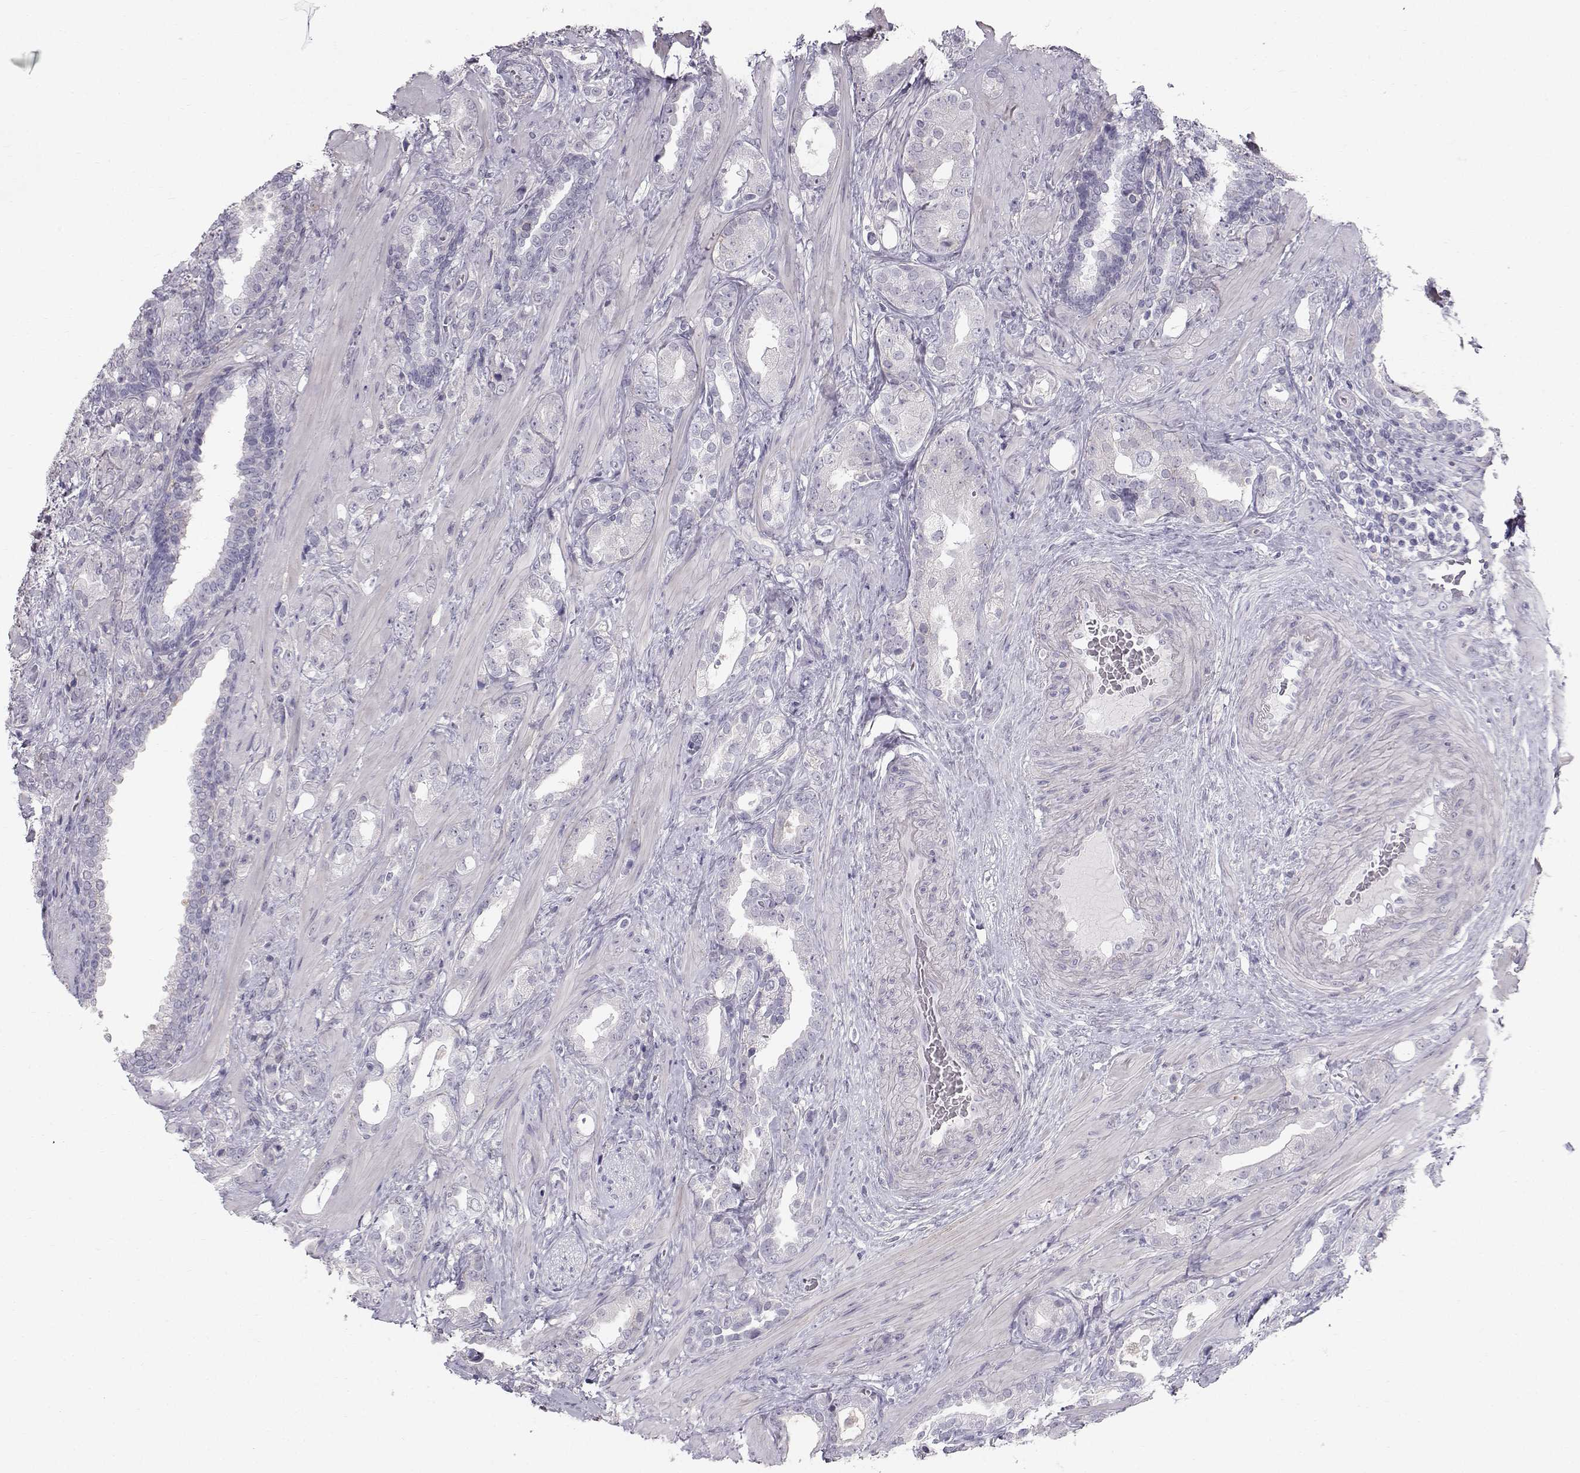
{"staining": {"intensity": "negative", "quantity": "none", "location": "none"}, "tissue": "prostate cancer", "cell_type": "Tumor cells", "image_type": "cancer", "snomed": [{"axis": "morphology", "description": "Adenocarcinoma, NOS"}, {"axis": "topography", "description": "Prostate"}], "caption": "Immunohistochemistry (IHC) histopathology image of prostate cancer stained for a protein (brown), which reveals no positivity in tumor cells.", "gene": "SPDYE4", "patient": {"sex": "male", "age": 57}}